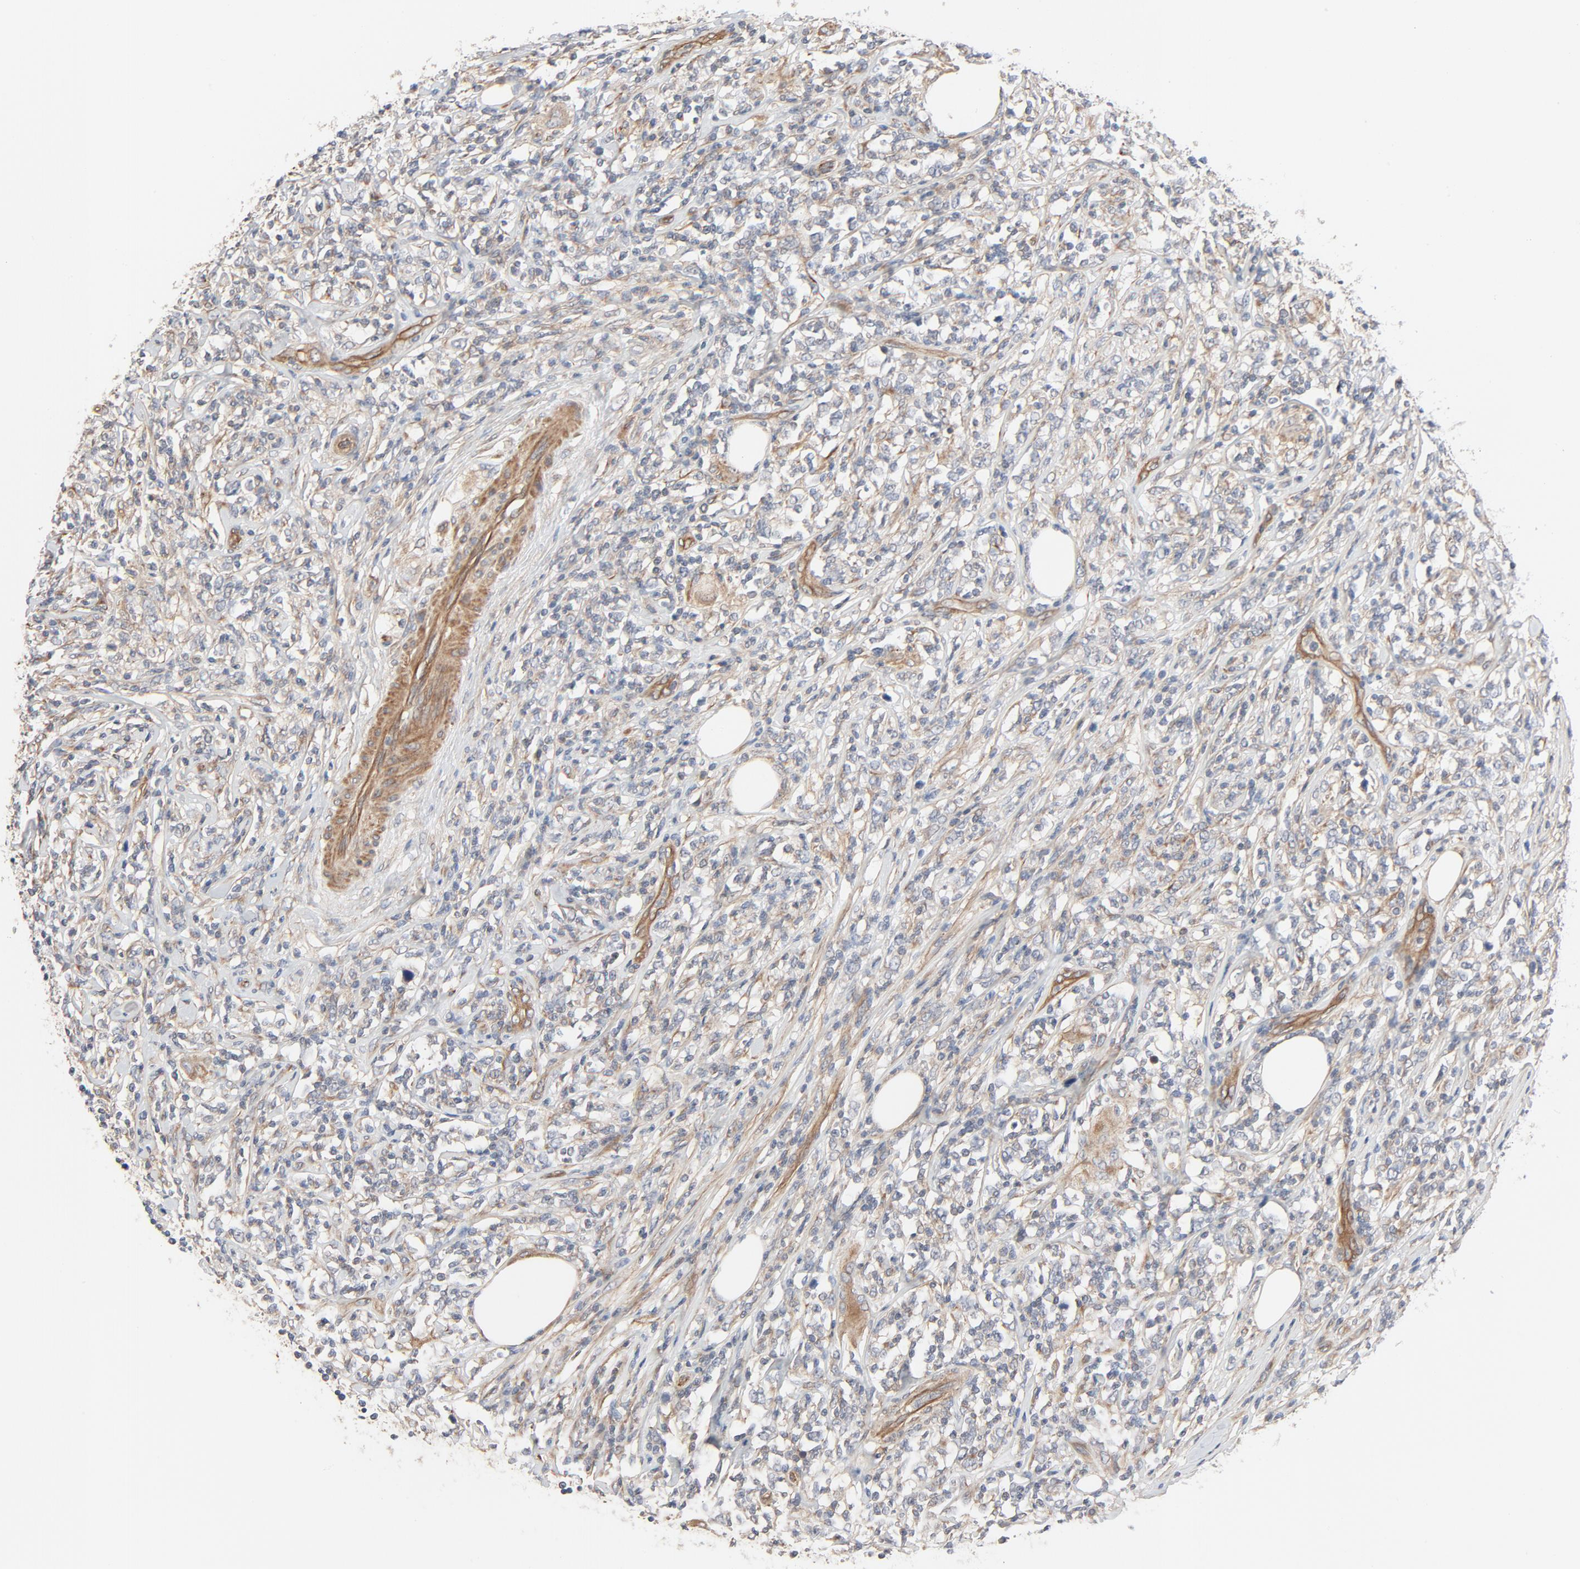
{"staining": {"intensity": "weak", "quantity": "25%-75%", "location": "cytoplasmic/membranous"}, "tissue": "lymphoma", "cell_type": "Tumor cells", "image_type": "cancer", "snomed": [{"axis": "morphology", "description": "Malignant lymphoma, non-Hodgkin's type, High grade"}, {"axis": "topography", "description": "Lymph node"}], "caption": "Protein staining by immunohistochemistry (IHC) shows weak cytoplasmic/membranous expression in approximately 25%-75% of tumor cells in malignant lymphoma, non-Hodgkin's type (high-grade). (DAB = brown stain, brightfield microscopy at high magnification).", "gene": "TRIOBP", "patient": {"sex": "female", "age": 84}}